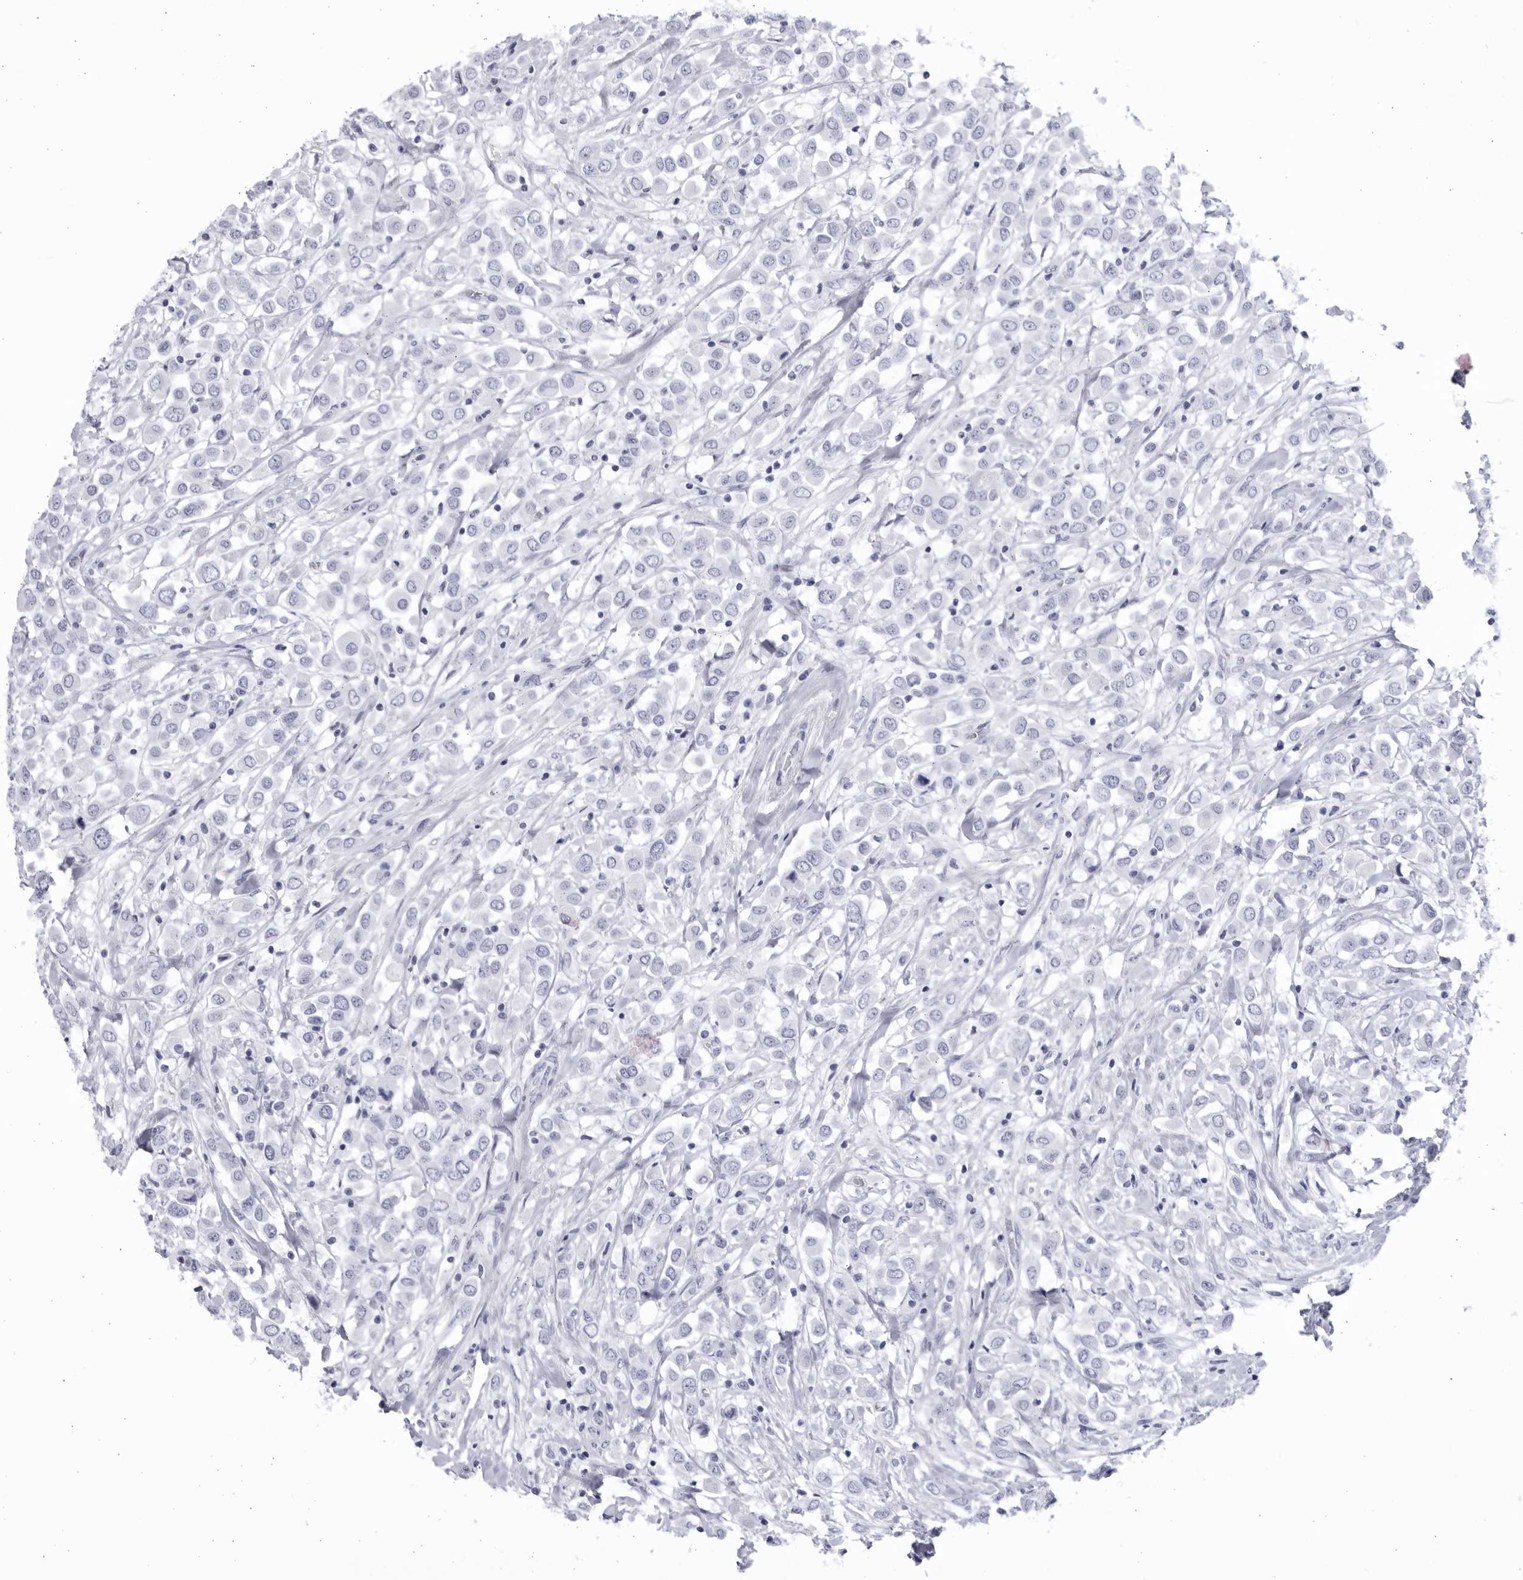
{"staining": {"intensity": "negative", "quantity": "none", "location": "none"}, "tissue": "breast cancer", "cell_type": "Tumor cells", "image_type": "cancer", "snomed": [{"axis": "morphology", "description": "Duct carcinoma"}, {"axis": "topography", "description": "Breast"}], "caption": "High magnification brightfield microscopy of breast cancer (invasive ductal carcinoma) stained with DAB (brown) and counterstained with hematoxylin (blue): tumor cells show no significant expression.", "gene": "CCDC181", "patient": {"sex": "female", "age": 61}}